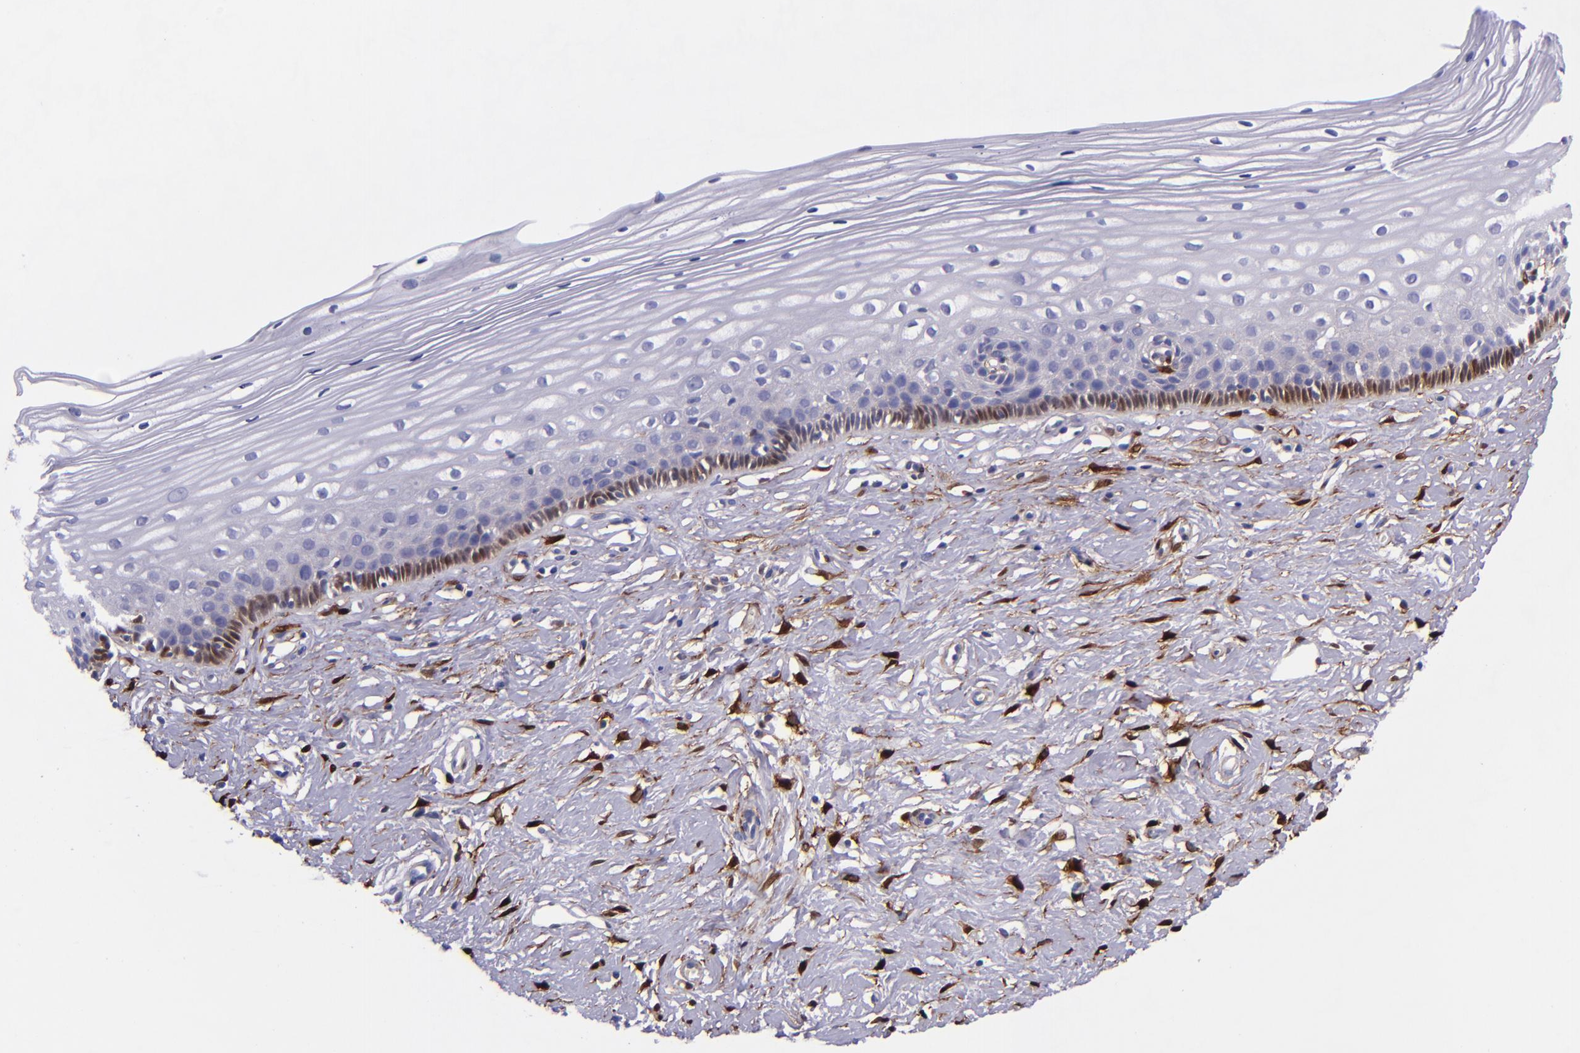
{"staining": {"intensity": "negative", "quantity": "none", "location": "none"}, "tissue": "cervix", "cell_type": "Glandular cells", "image_type": "normal", "snomed": [{"axis": "morphology", "description": "Normal tissue, NOS"}, {"axis": "topography", "description": "Cervix"}], "caption": "This is an immunohistochemistry (IHC) image of normal cervix. There is no expression in glandular cells.", "gene": "LGALS1", "patient": {"sex": "female", "age": 40}}